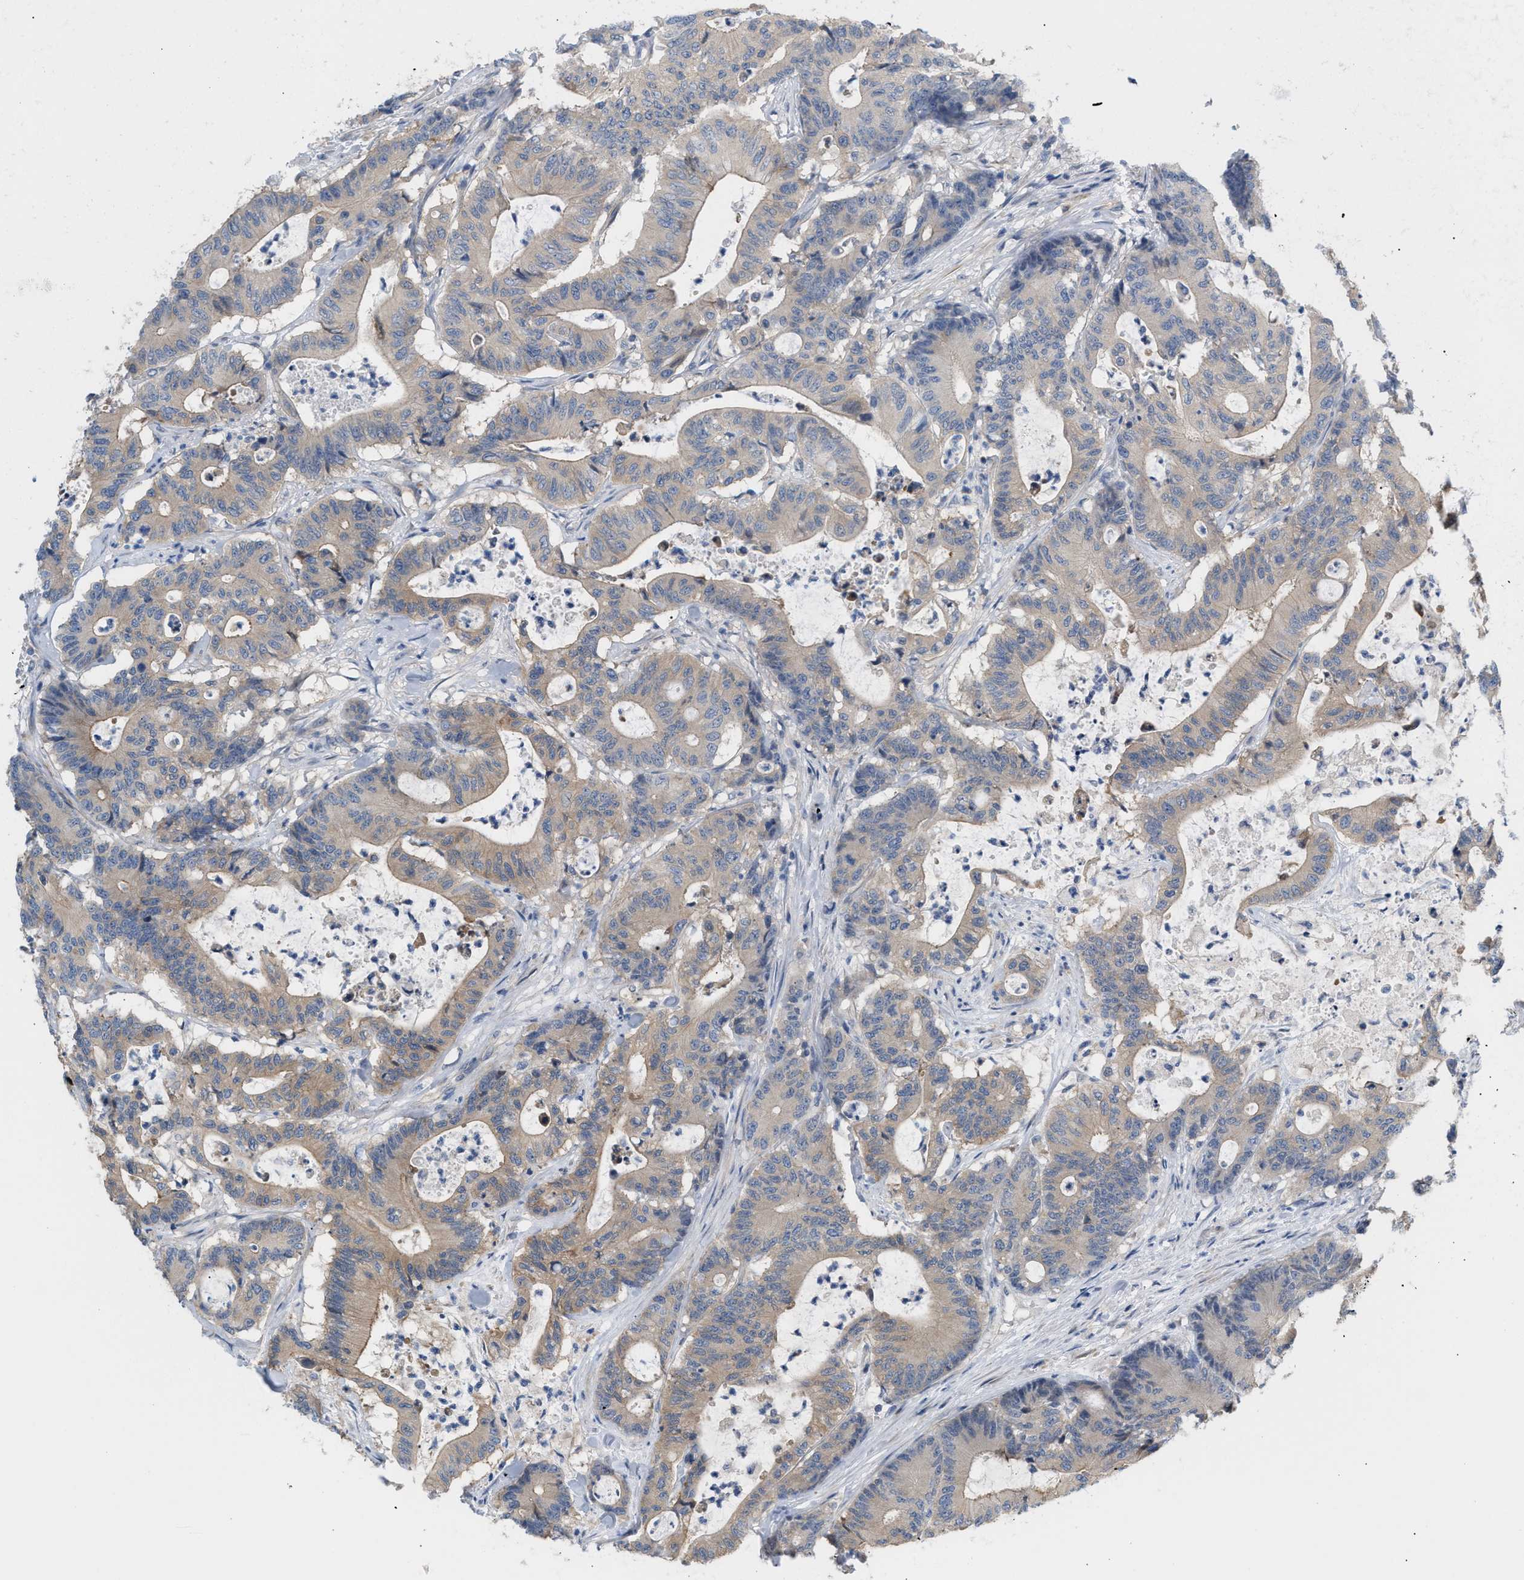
{"staining": {"intensity": "weak", "quantity": ">75%", "location": "cytoplasmic/membranous"}, "tissue": "colorectal cancer", "cell_type": "Tumor cells", "image_type": "cancer", "snomed": [{"axis": "morphology", "description": "Adenocarcinoma, NOS"}, {"axis": "topography", "description": "Colon"}], "caption": "Immunohistochemical staining of colorectal cancer (adenocarcinoma) shows low levels of weak cytoplasmic/membranous expression in about >75% of tumor cells. (Stains: DAB (3,3'-diaminobenzidine) in brown, nuclei in blue, Microscopy: brightfield microscopy at high magnification).", "gene": "LRCH1", "patient": {"sex": "female", "age": 84}}